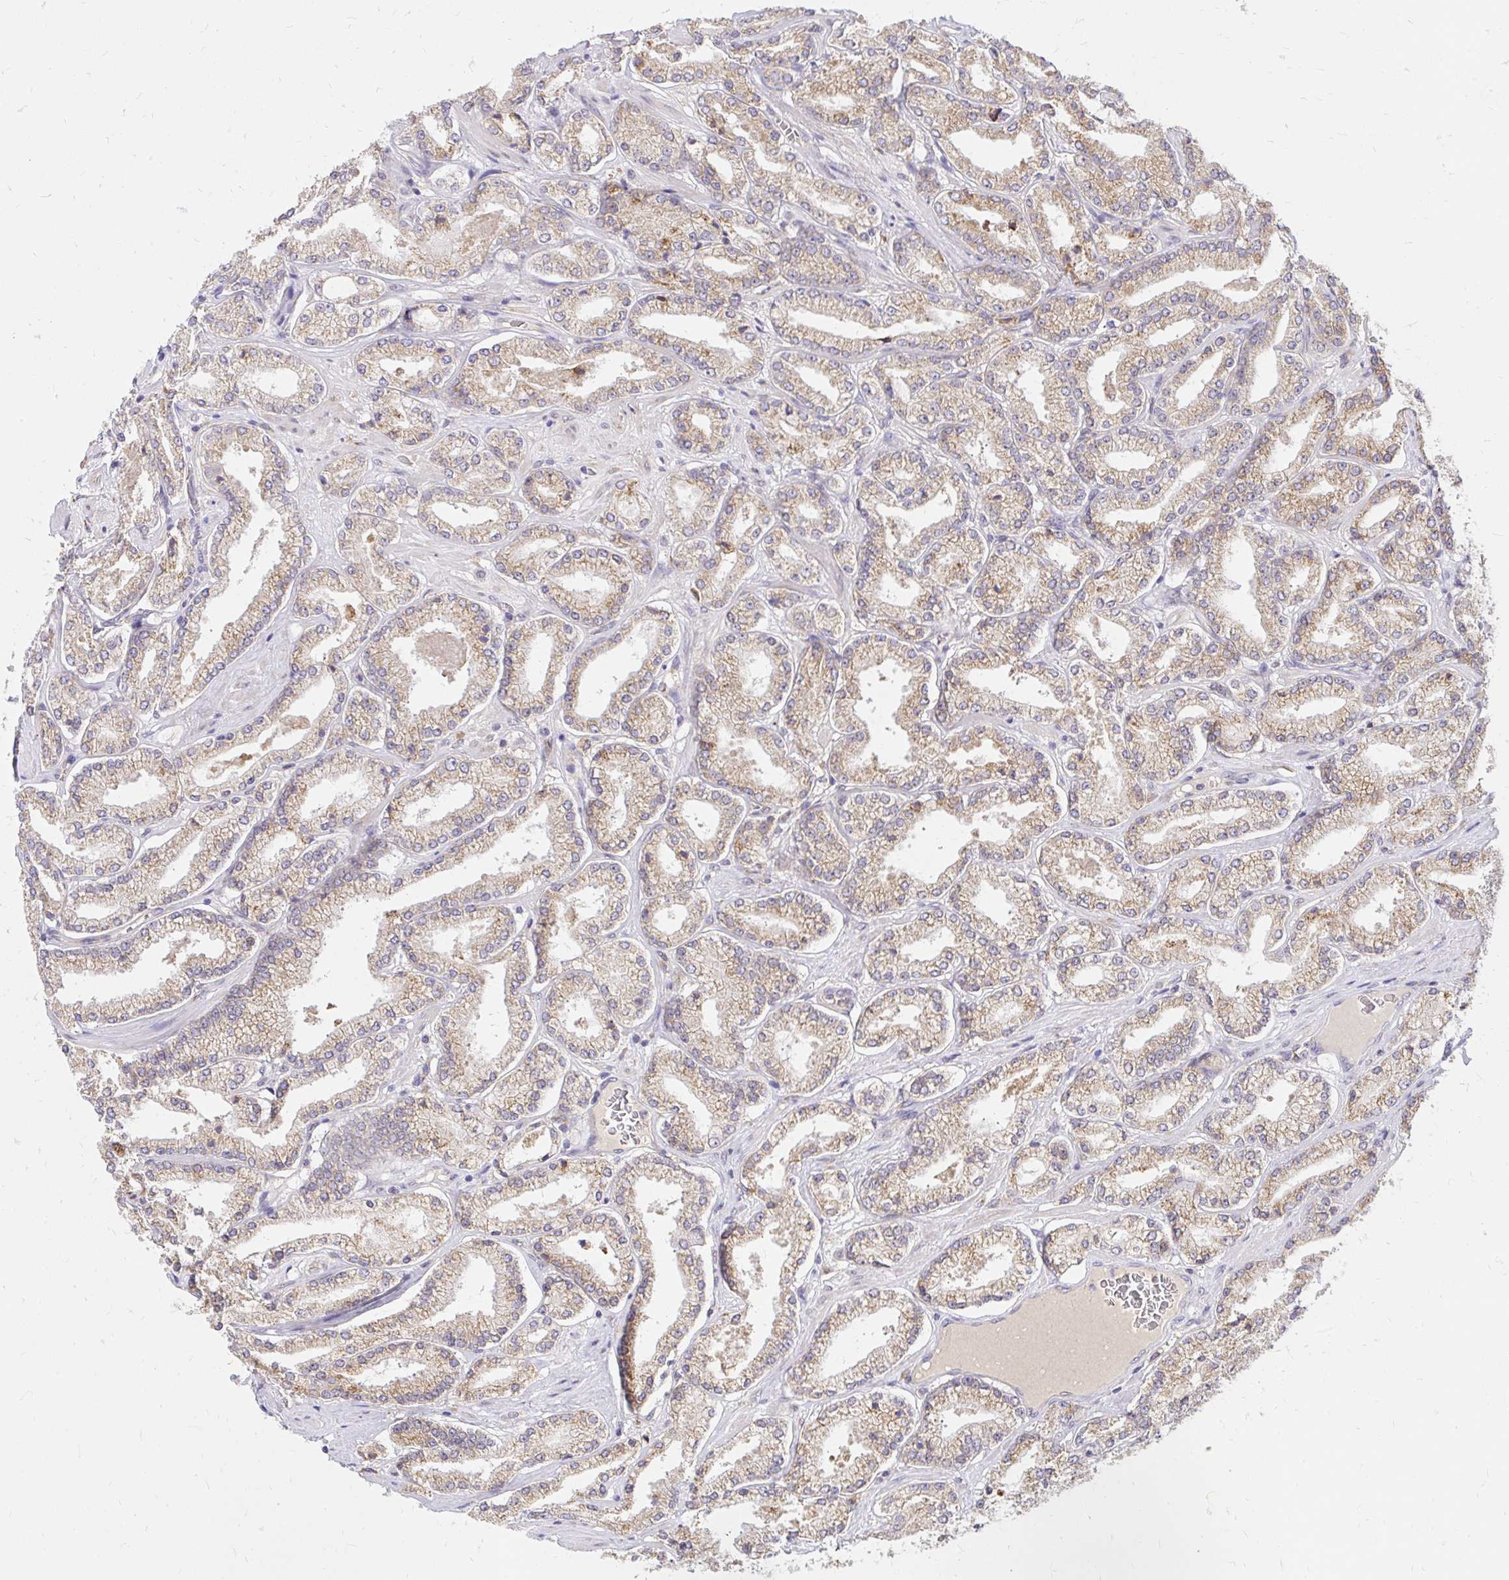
{"staining": {"intensity": "moderate", "quantity": ">75%", "location": "cytoplasmic/membranous"}, "tissue": "prostate cancer", "cell_type": "Tumor cells", "image_type": "cancer", "snomed": [{"axis": "morphology", "description": "Adenocarcinoma, High grade"}, {"axis": "topography", "description": "Prostate"}], "caption": "Prostate adenocarcinoma (high-grade) stained with immunohistochemistry displays moderate cytoplasmic/membranous positivity in approximately >75% of tumor cells.", "gene": "NAALAD2", "patient": {"sex": "male", "age": 63}}